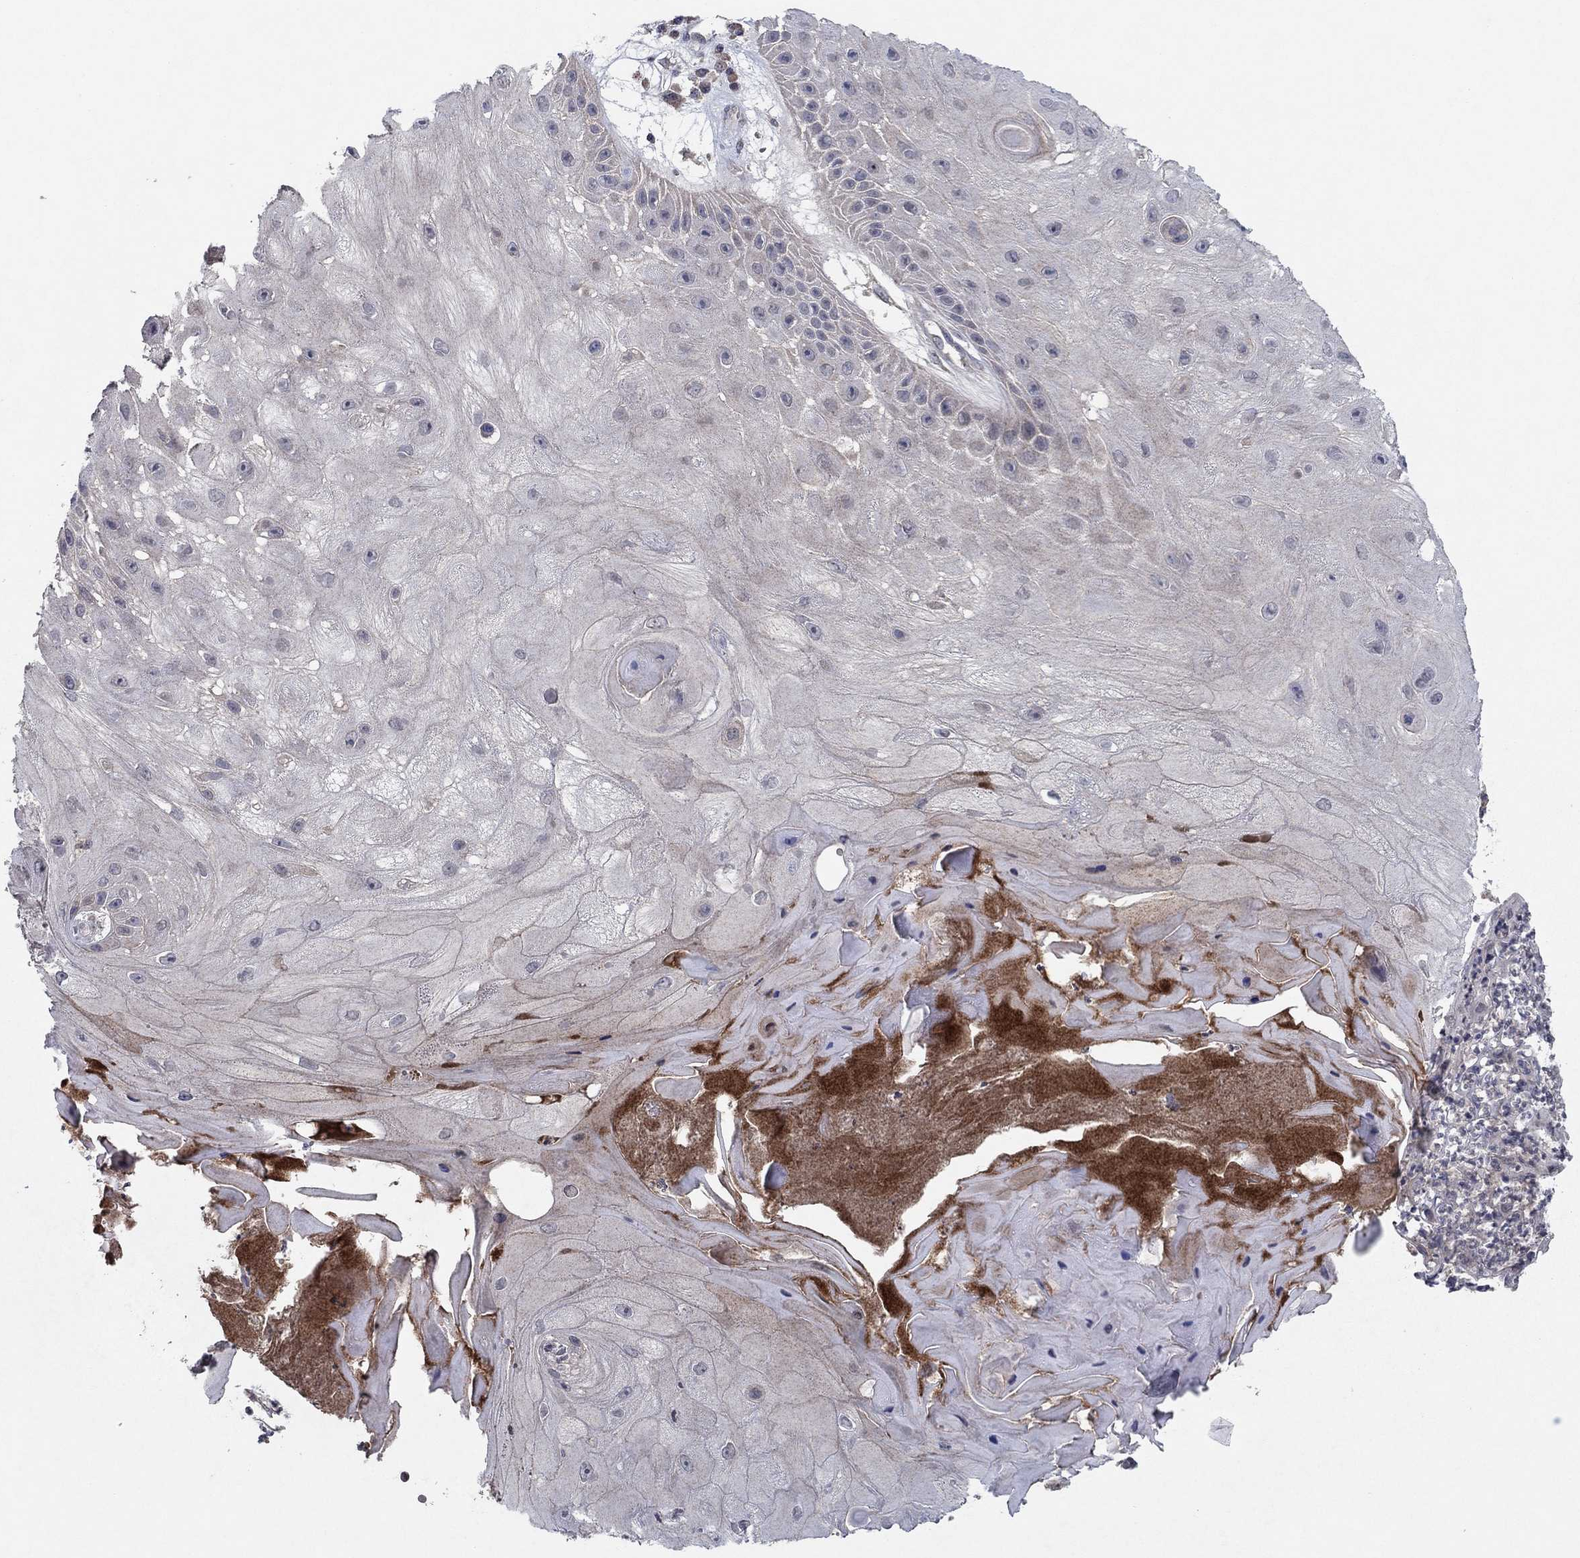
{"staining": {"intensity": "negative", "quantity": "none", "location": "none"}, "tissue": "skin cancer", "cell_type": "Tumor cells", "image_type": "cancer", "snomed": [{"axis": "morphology", "description": "Normal tissue, NOS"}, {"axis": "morphology", "description": "Squamous cell carcinoma, NOS"}, {"axis": "topography", "description": "Skin"}], "caption": "The micrograph reveals no significant positivity in tumor cells of squamous cell carcinoma (skin).", "gene": "IL4", "patient": {"sex": "male", "age": 79}}